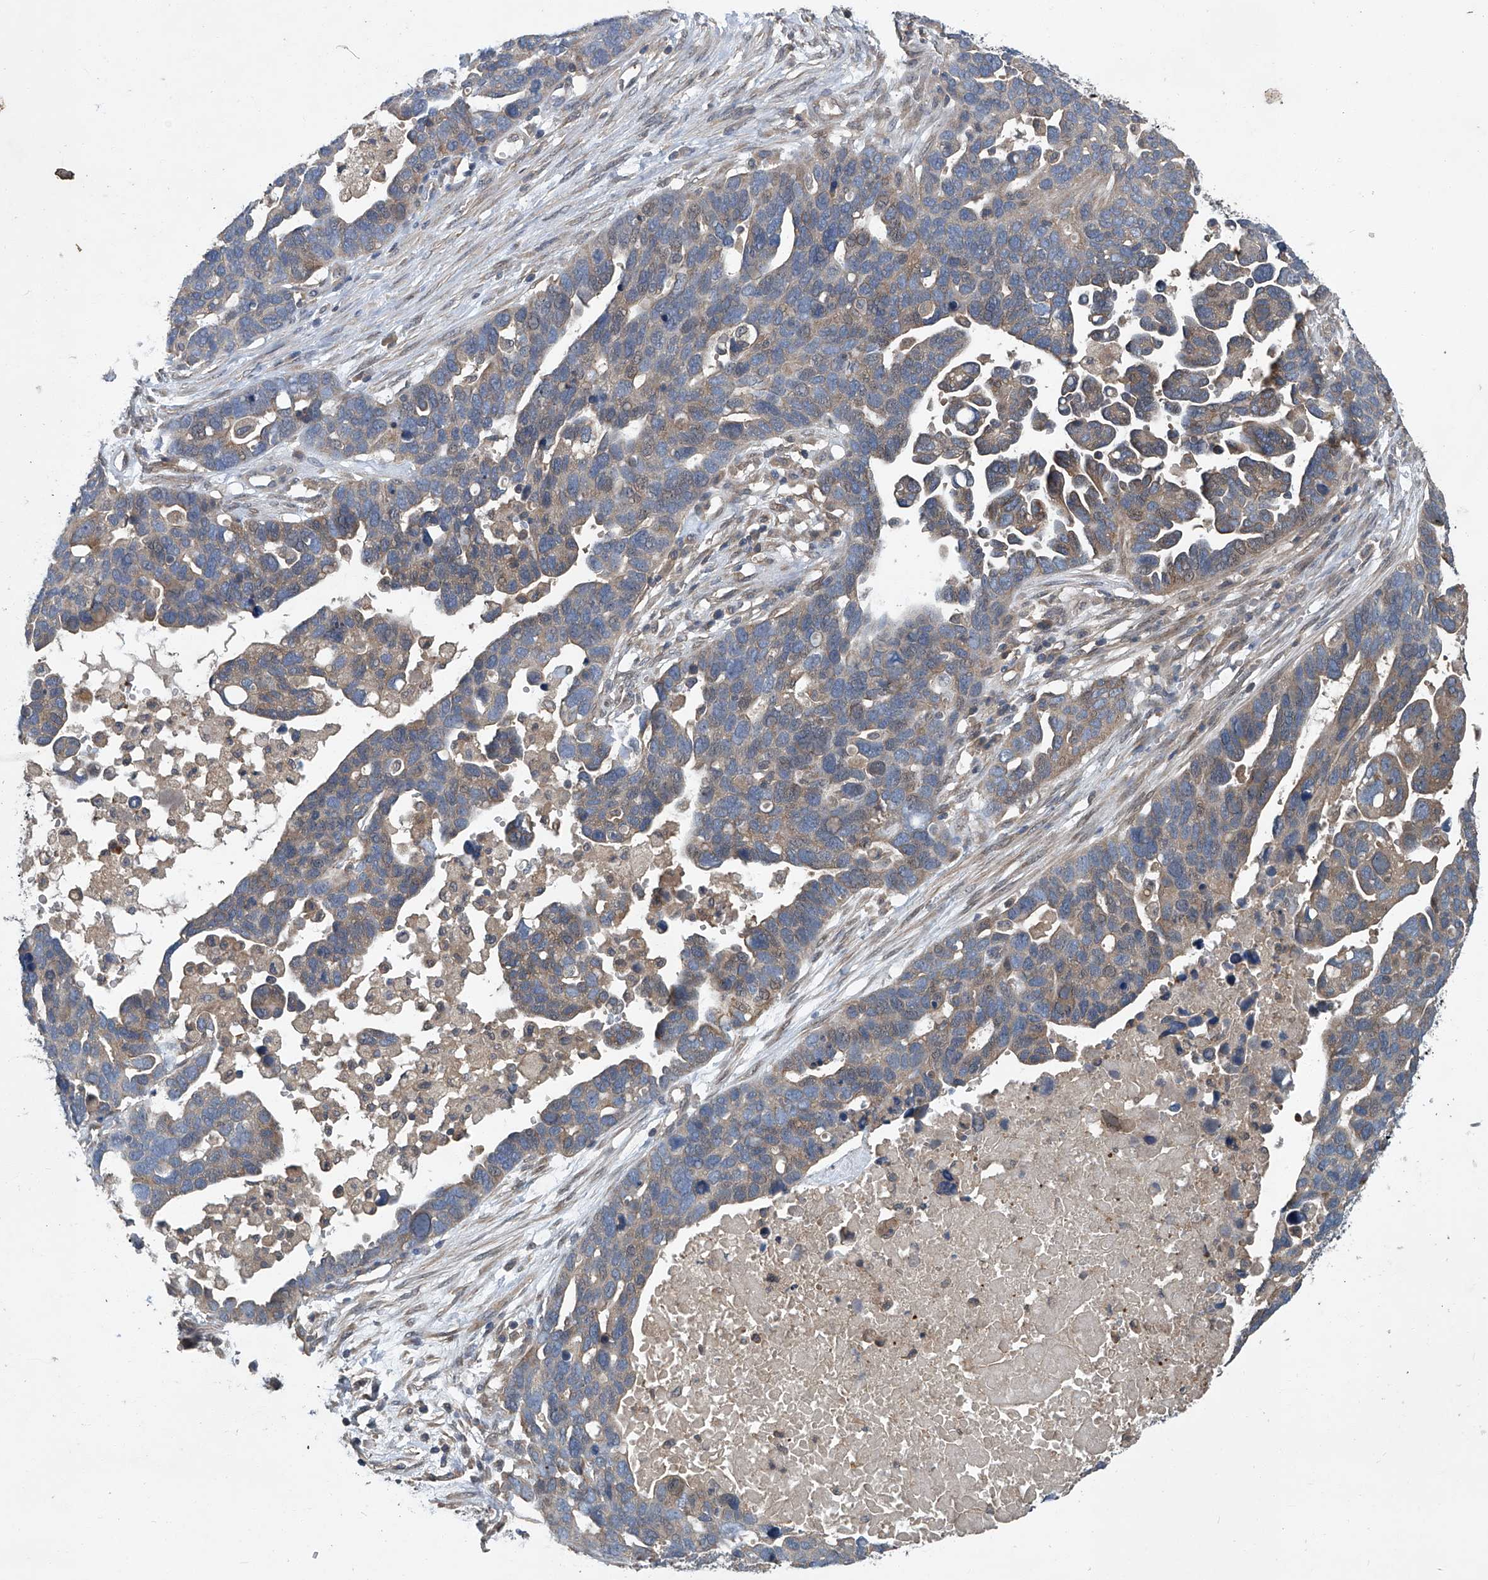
{"staining": {"intensity": "weak", "quantity": ">75%", "location": "cytoplasmic/membranous"}, "tissue": "ovarian cancer", "cell_type": "Tumor cells", "image_type": "cancer", "snomed": [{"axis": "morphology", "description": "Cystadenocarcinoma, serous, NOS"}, {"axis": "topography", "description": "Ovary"}], "caption": "Protein expression analysis of human serous cystadenocarcinoma (ovarian) reveals weak cytoplasmic/membranous positivity in approximately >75% of tumor cells.", "gene": "ANKRD34A", "patient": {"sex": "female", "age": 54}}